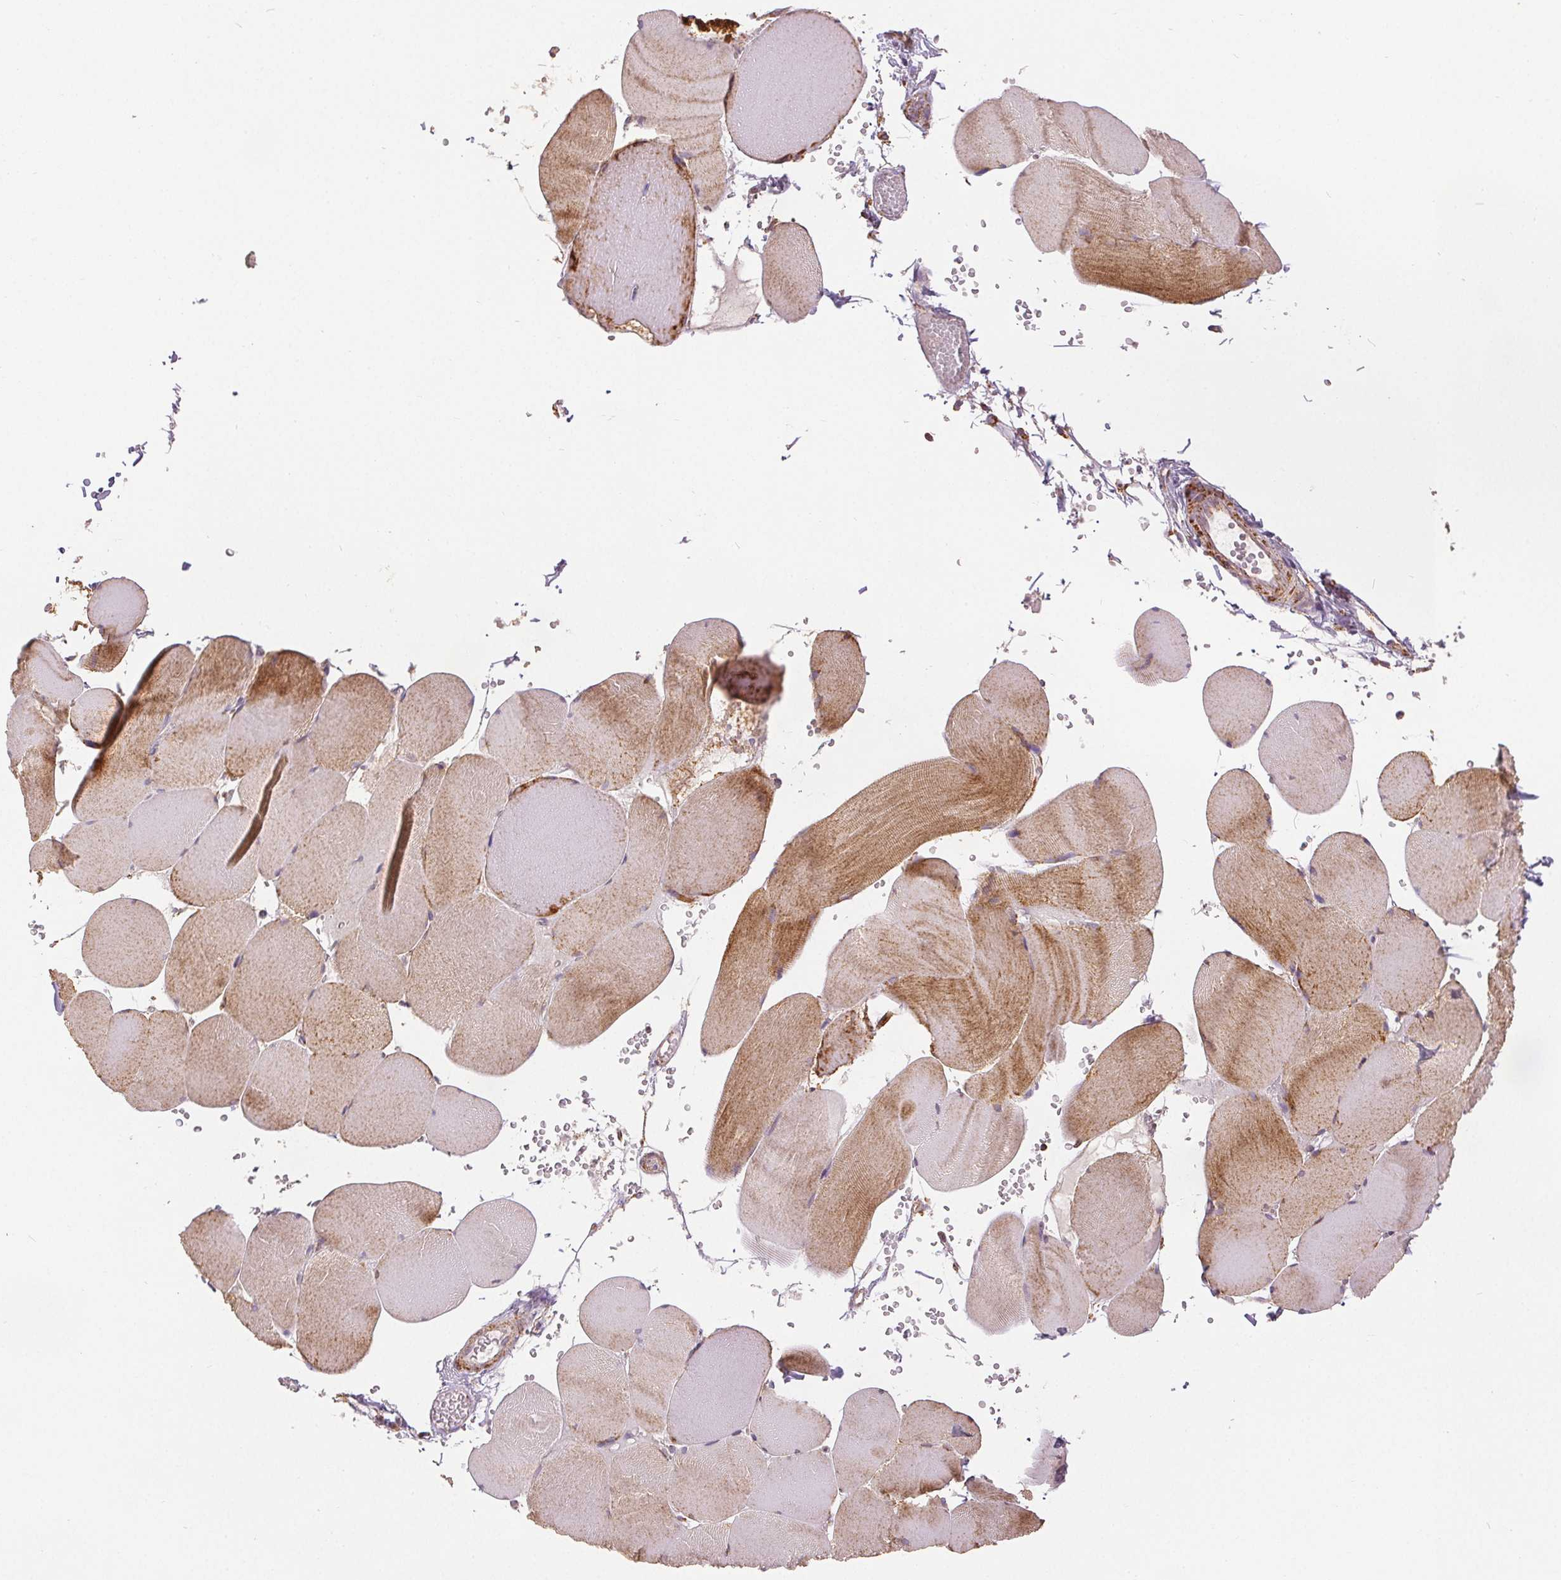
{"staining": {"intensity": "moderate", "quantity": "25%-75%", "location": "cytoplasmic/membranous"}, "tissue": "skeletal muscle", "cell_type": "Myocytes", "image_type": "normal", "snomed": [{"axis": "morphology", "description": "Normal tissue, NOS"}, {"axis": "topography", "description": "Skeletal muscle"}, {"axis": "topography", "description": "Head-Neck"}], "caption": "Immunohistochemistry (IHC) image of benign skeletal muscle: skeletal muscle stained using IHC reveals medium levels of moderate protein expression localized specifically in the cytoplasmic/membranous of myocytes, appearing as a cytoplasmic/membranous brown color.", "gene": "SDHB", "patient": {"sex": "male", "age": 66}}